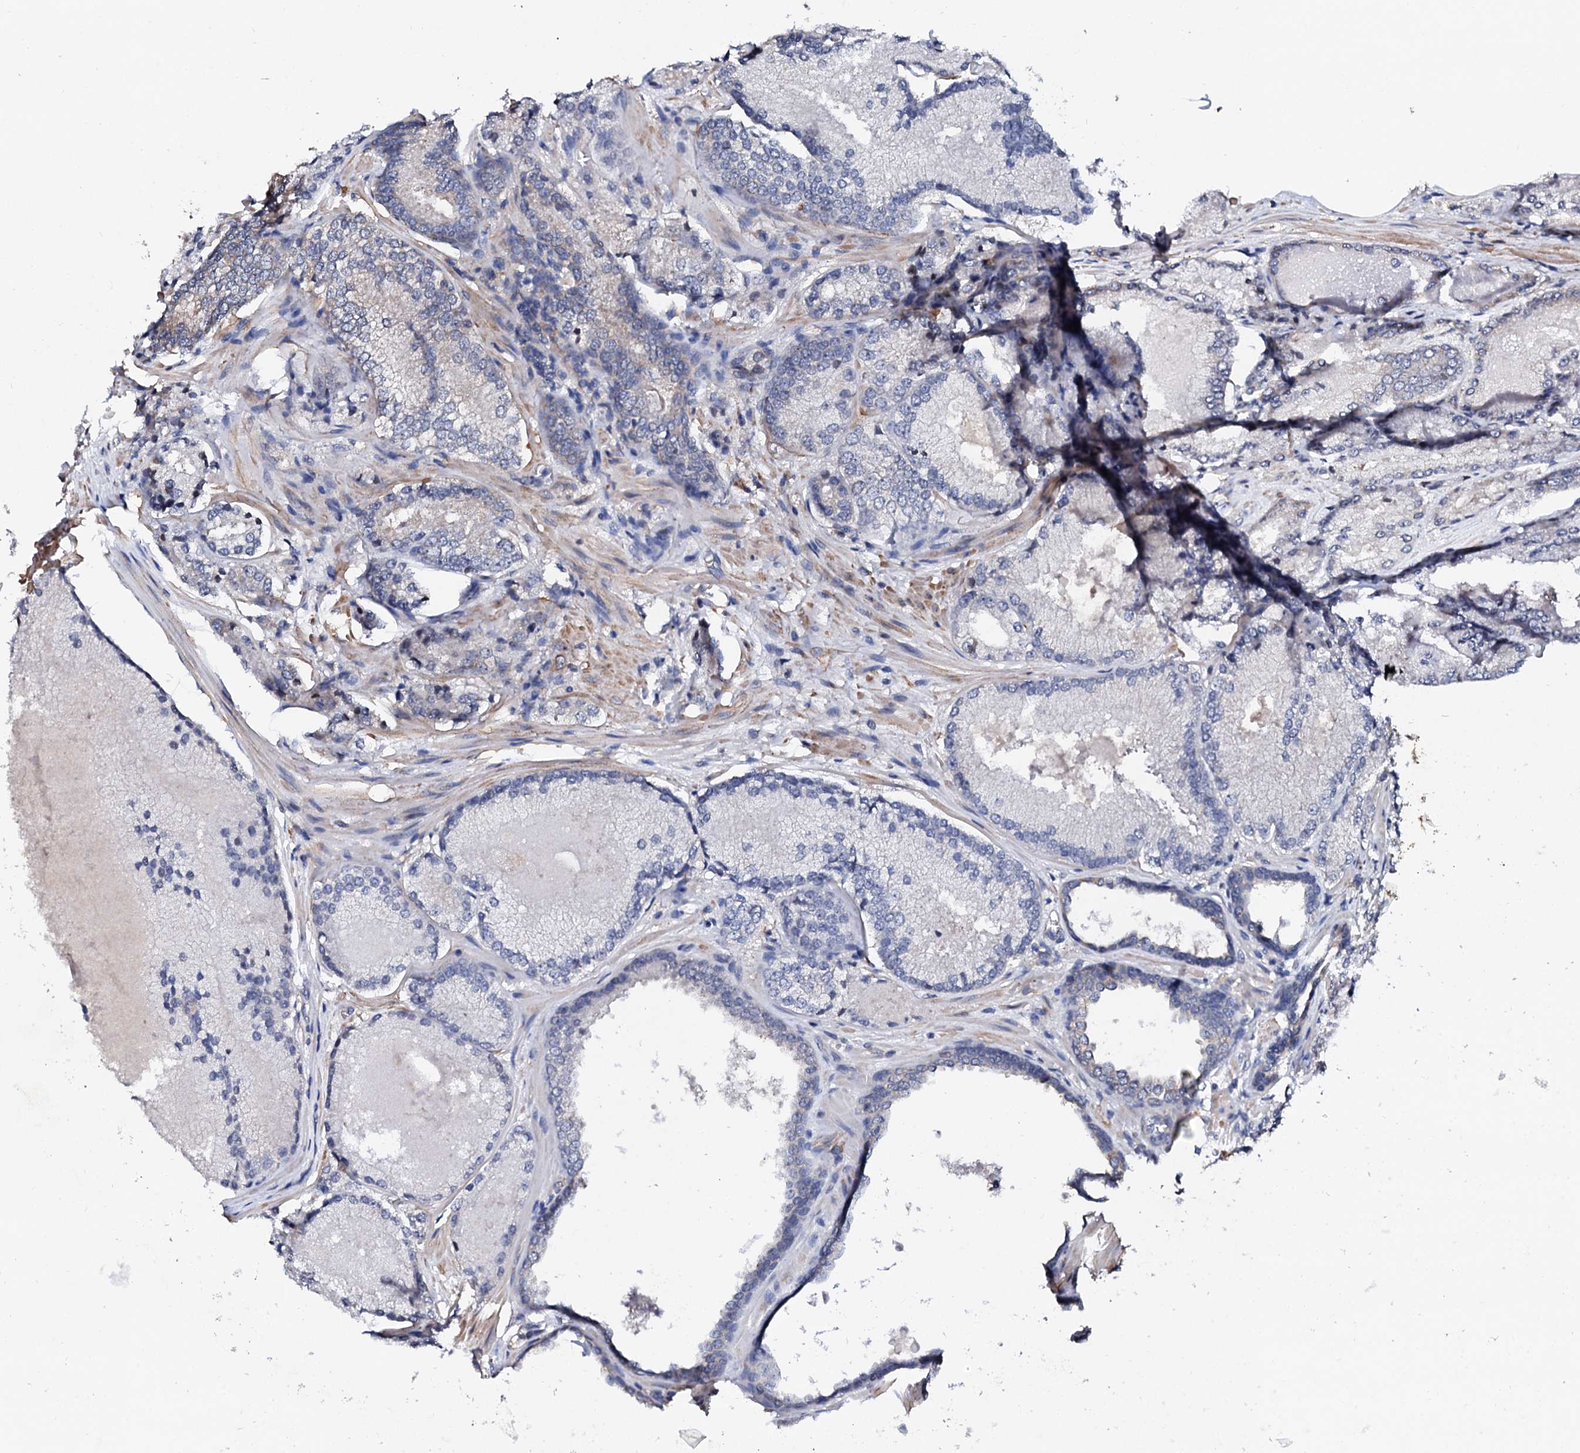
{"staining": {"intensity": "negative", "quantity": "none", "location": "none"}, "tissue": "prostate cancer", "cell_type": "Tumor cells", "image_type": "cancer", "snomed": [{"axis": "morphology", "description": "Adenocarcinoma, Low grade"}, {"axis": "topography", "description": "Prostate"}], "caption": "Micrograph shows no protein staining in tumor cells of prostate low-grade adenocarcinoma tissue.", "gene": "NUP58", "patient": {"sex": "male", "age": 74}}